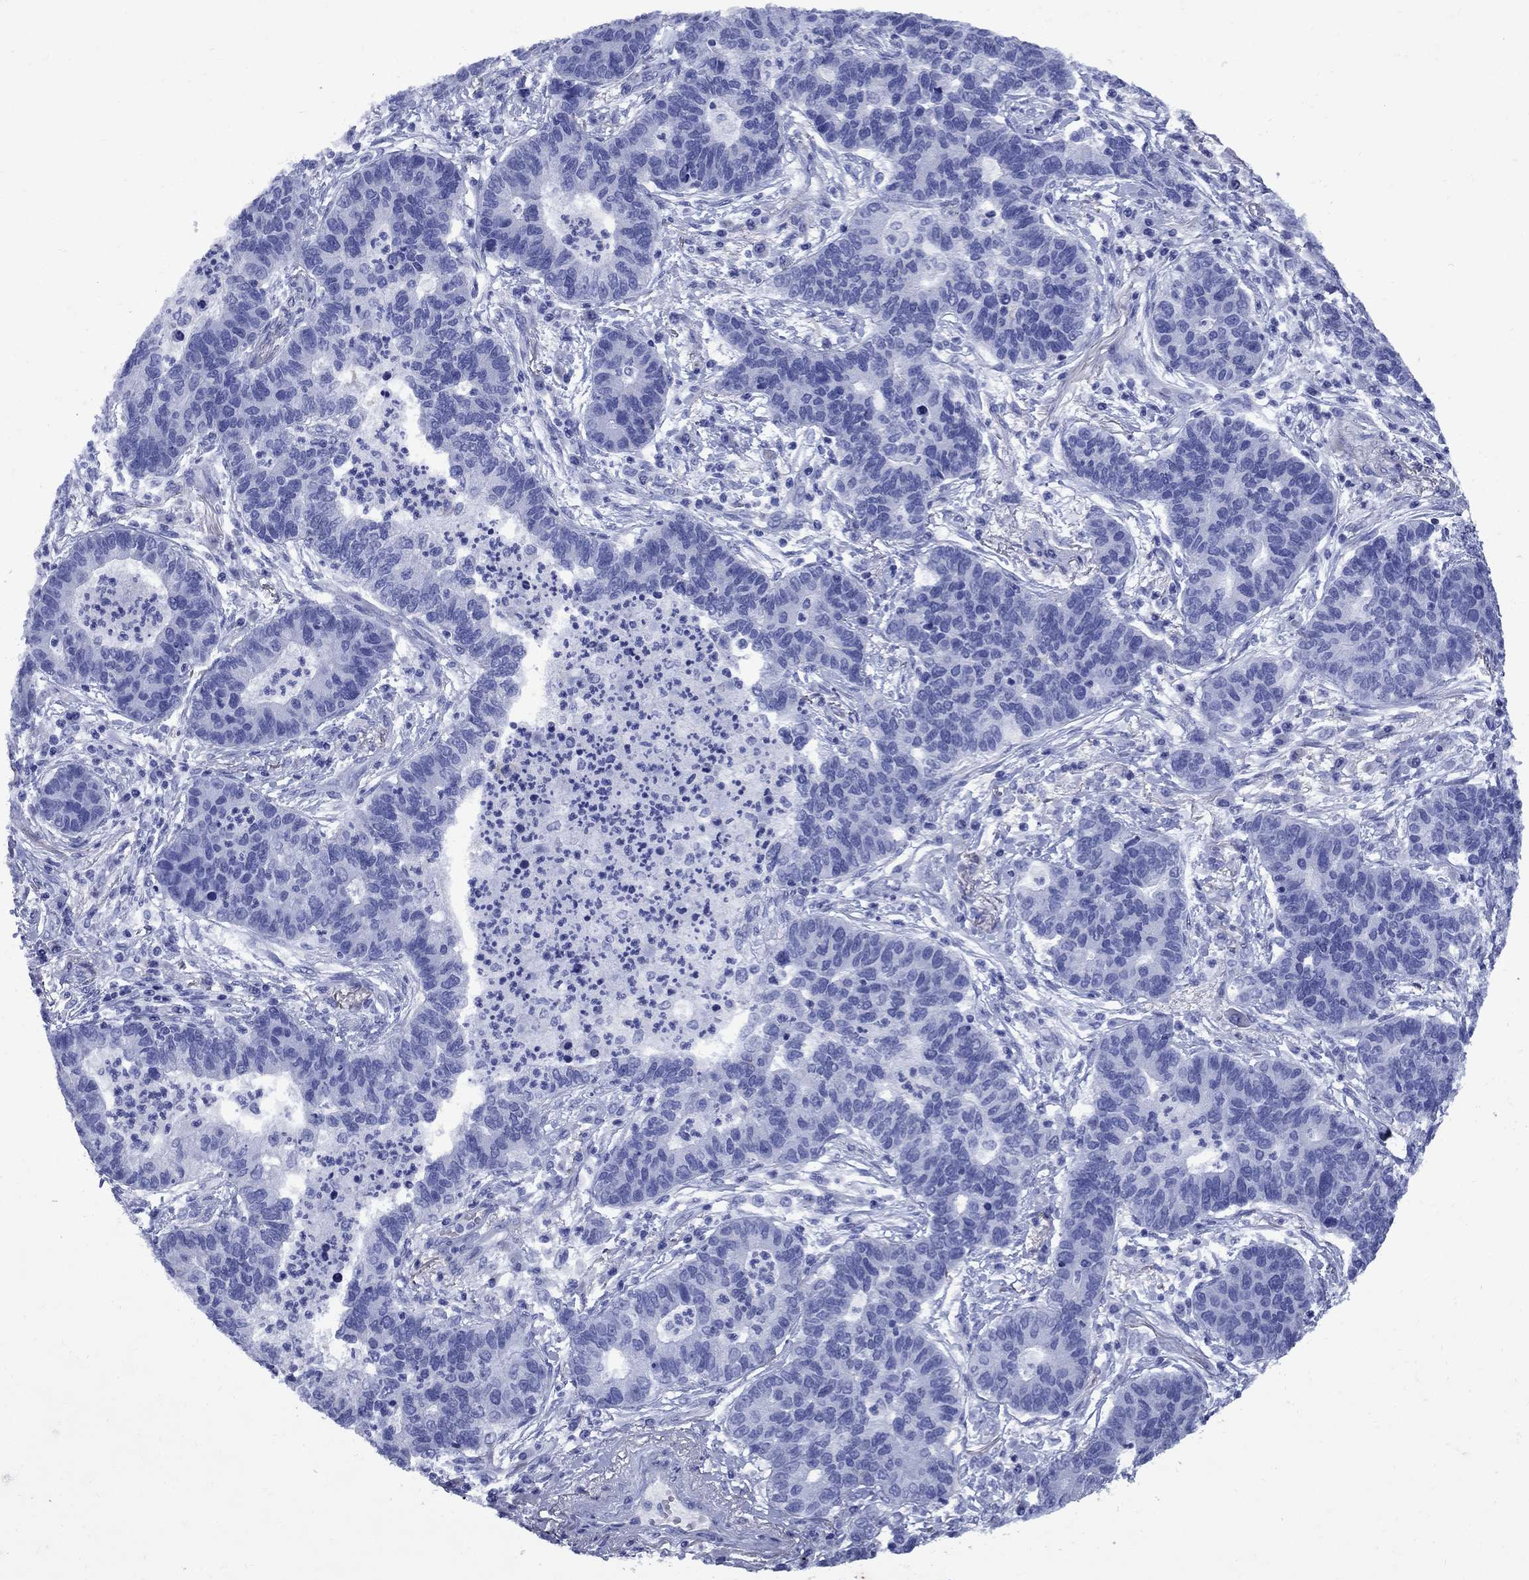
{"staining": {"intensity": "negative", "quantity": "none", "location": "none"}, "tissue": "lung cancer", "cell_type": "Tumor cells", "image_type": "cancer", "snomed": [{"axis": "morphology", "description": "Adenocarcinoma, NOS"}, {"axis": "topography", "description": "Lung"}], "caption": "IHC histopathology image of adenocarcinoma (lung) stained for a protein (brown), which displays no staining in tumor cells. The staining is performed using DAB (3,3'-diaminobenzidine) brown chromogen with nuclei counter-stained in using hematoxylin.", "gene": "CD1A", "patient": {"sex": "female", "age": 57}}